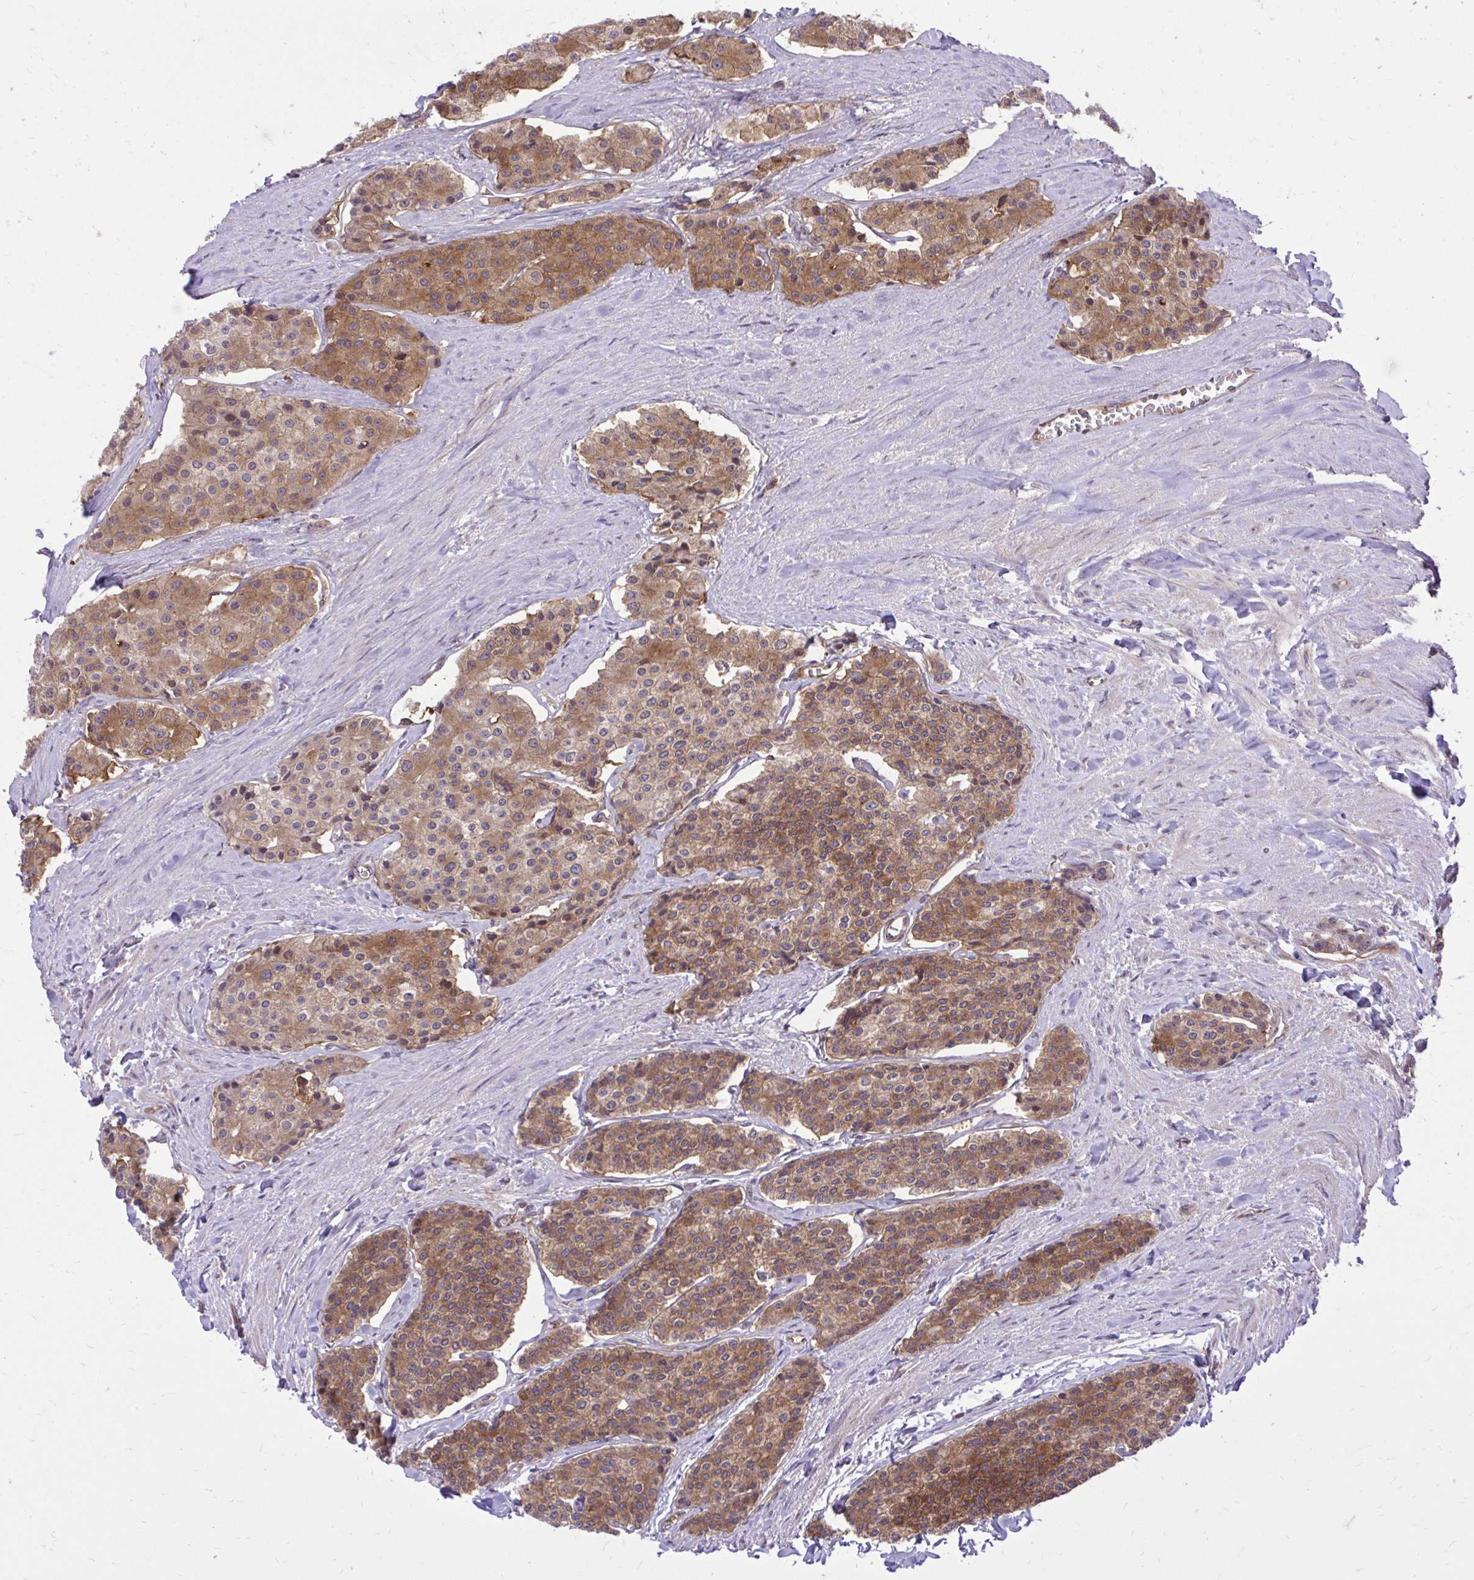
{"staining": {"intensity": "moderate", "quantity": ">75%", "location": "cytoplasmic/membranous,nuclear"}, "tissue": "carcinoid", "cell_type": "Tumor cells", "image_type": "cancer", "snomed": [{"axis": "morphology", "description": "Carcinoid, malignant, NOS"}, {"axis": "topography", "description": "Small intestine"}], "caption": "A high-resolution histopathology image shows IHC staining of carcinoid, which reveals moderate cytoplasmic/membranous and nuclear staining in approximately >75% of tumor cells. The staining was performed using DAB, with brown indicating positive protein expression. Nuclei are stained blue with hematoxylin.", "gene": "PPP5C", "patient": {"sex": "female", "age": 65}}